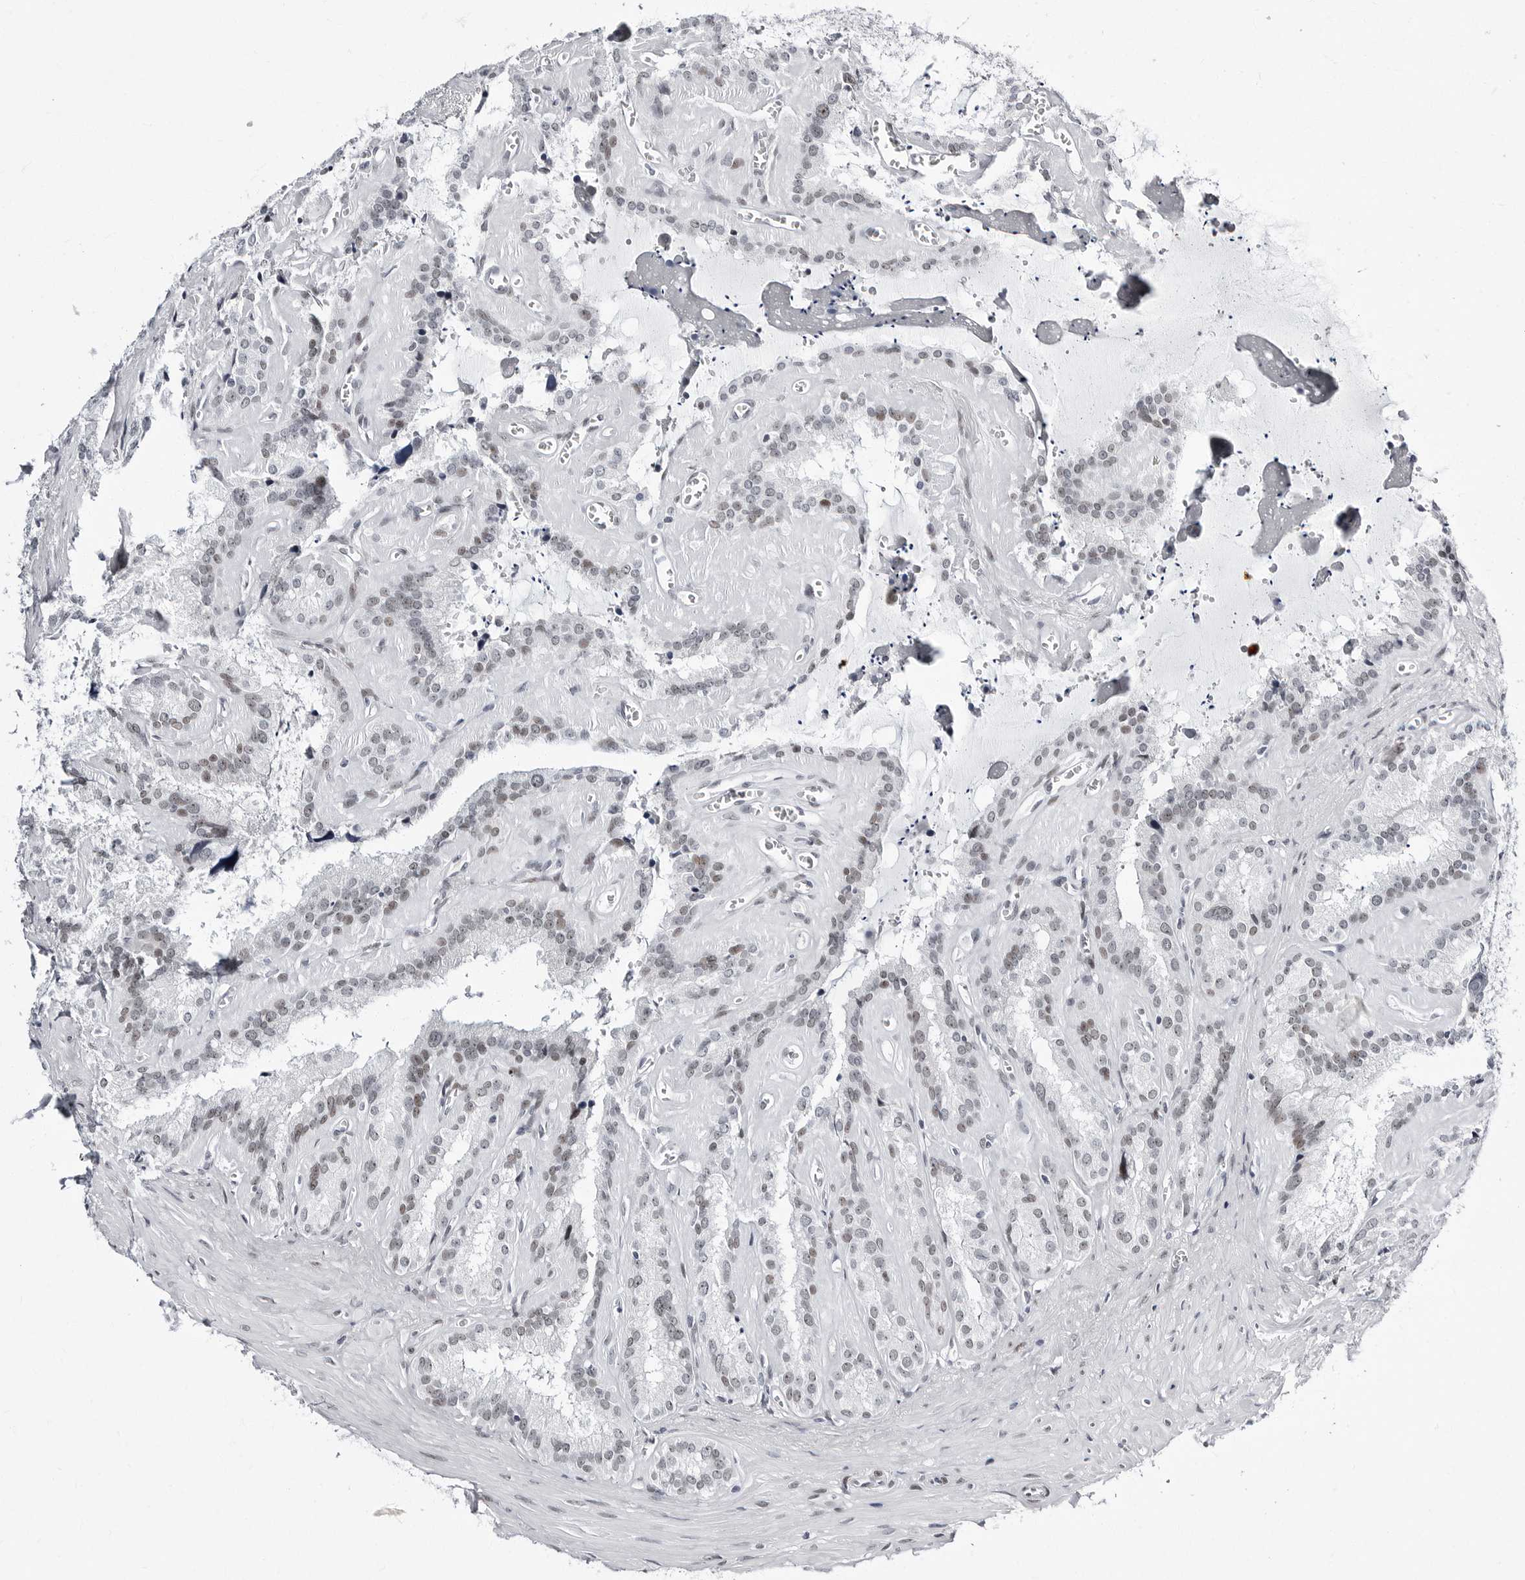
{"staining": {"intensity": "weak", "quantity": "25%-75%", "location": "nuclear"}, "tissue": "seminal vesicle", "cell_type": "Glandular cells", "image_type": "normal", "snomed": [{"axis": "morphology", "description": "Normal tissue, NOS"}, {"axis": "topography", "description": "Prostate"}, {"axis": "topography", "description": "Seminal veicle"}], "caption": "Immunohistochemistry (DAB (3,3'-diaminobenzidine)) staining of normal human seminal vesicle displays weak nuclear protein positivity in about 25%-75% of glandular cells. The staining was performed using DAB, with brown indicating positive protein expression. Nuclei are stained blue with hematoxylin.", "gene": "VEZF1", "patient": {"sex": "male", "age": 59}}